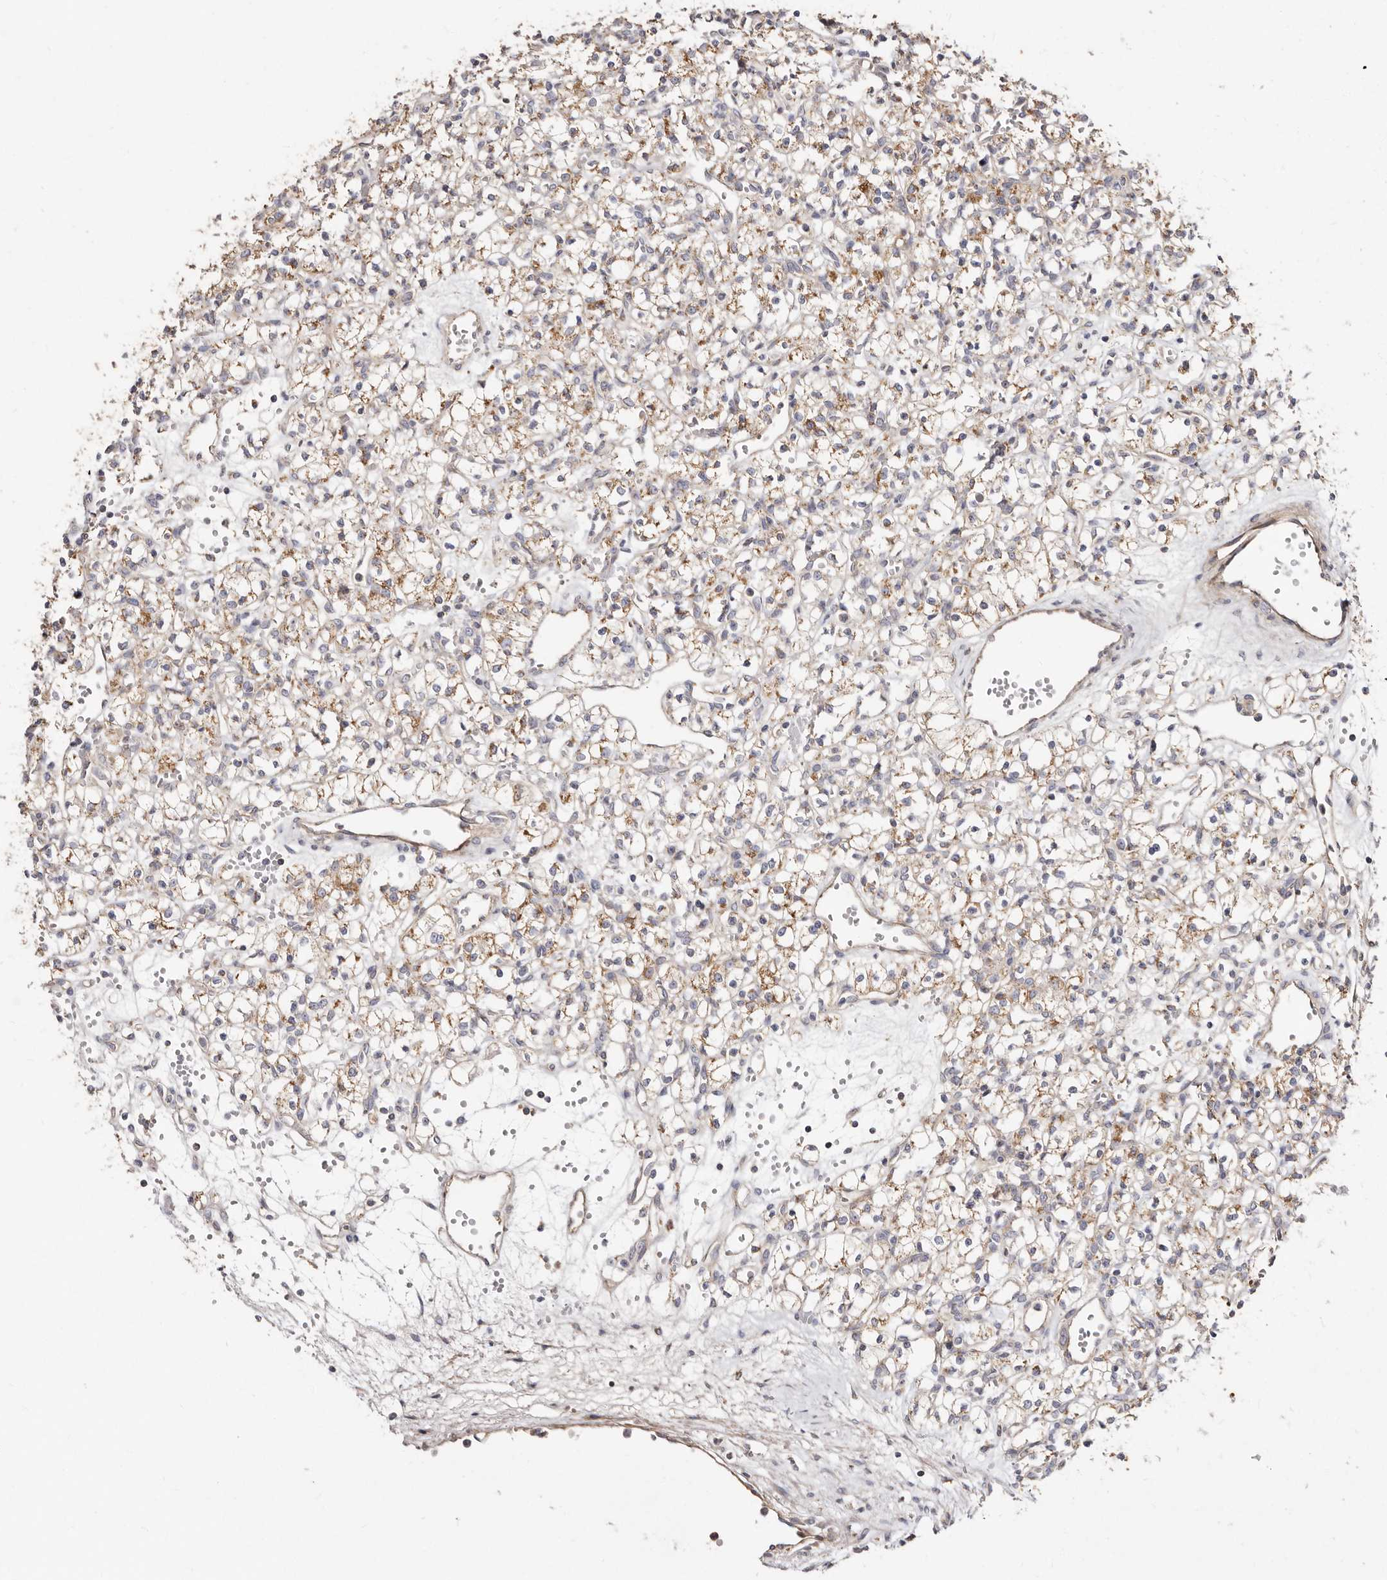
{"staining": {"intensity": "moderate", "quantity": ">75%", "location": "cytoplasmic/membranous"}, "tissue": "renal cancer", "cell_type": "Tumor cells", "image_type": "cancer", "snomed": [{"axis": "morphology", "description": "Adenocarcinoma, NOS"}, {"axis": "topography", "description": "Kidney"}], "caption": "A high-resolution micrograph shows IHC staining of renal adenocarcinoma, which exhibits moderate cytoplasmic/membranous staining in about >75% of tumor cells.", "gene": "BAIAP2L1", "patient": {"sex": "female", "age": 59}}